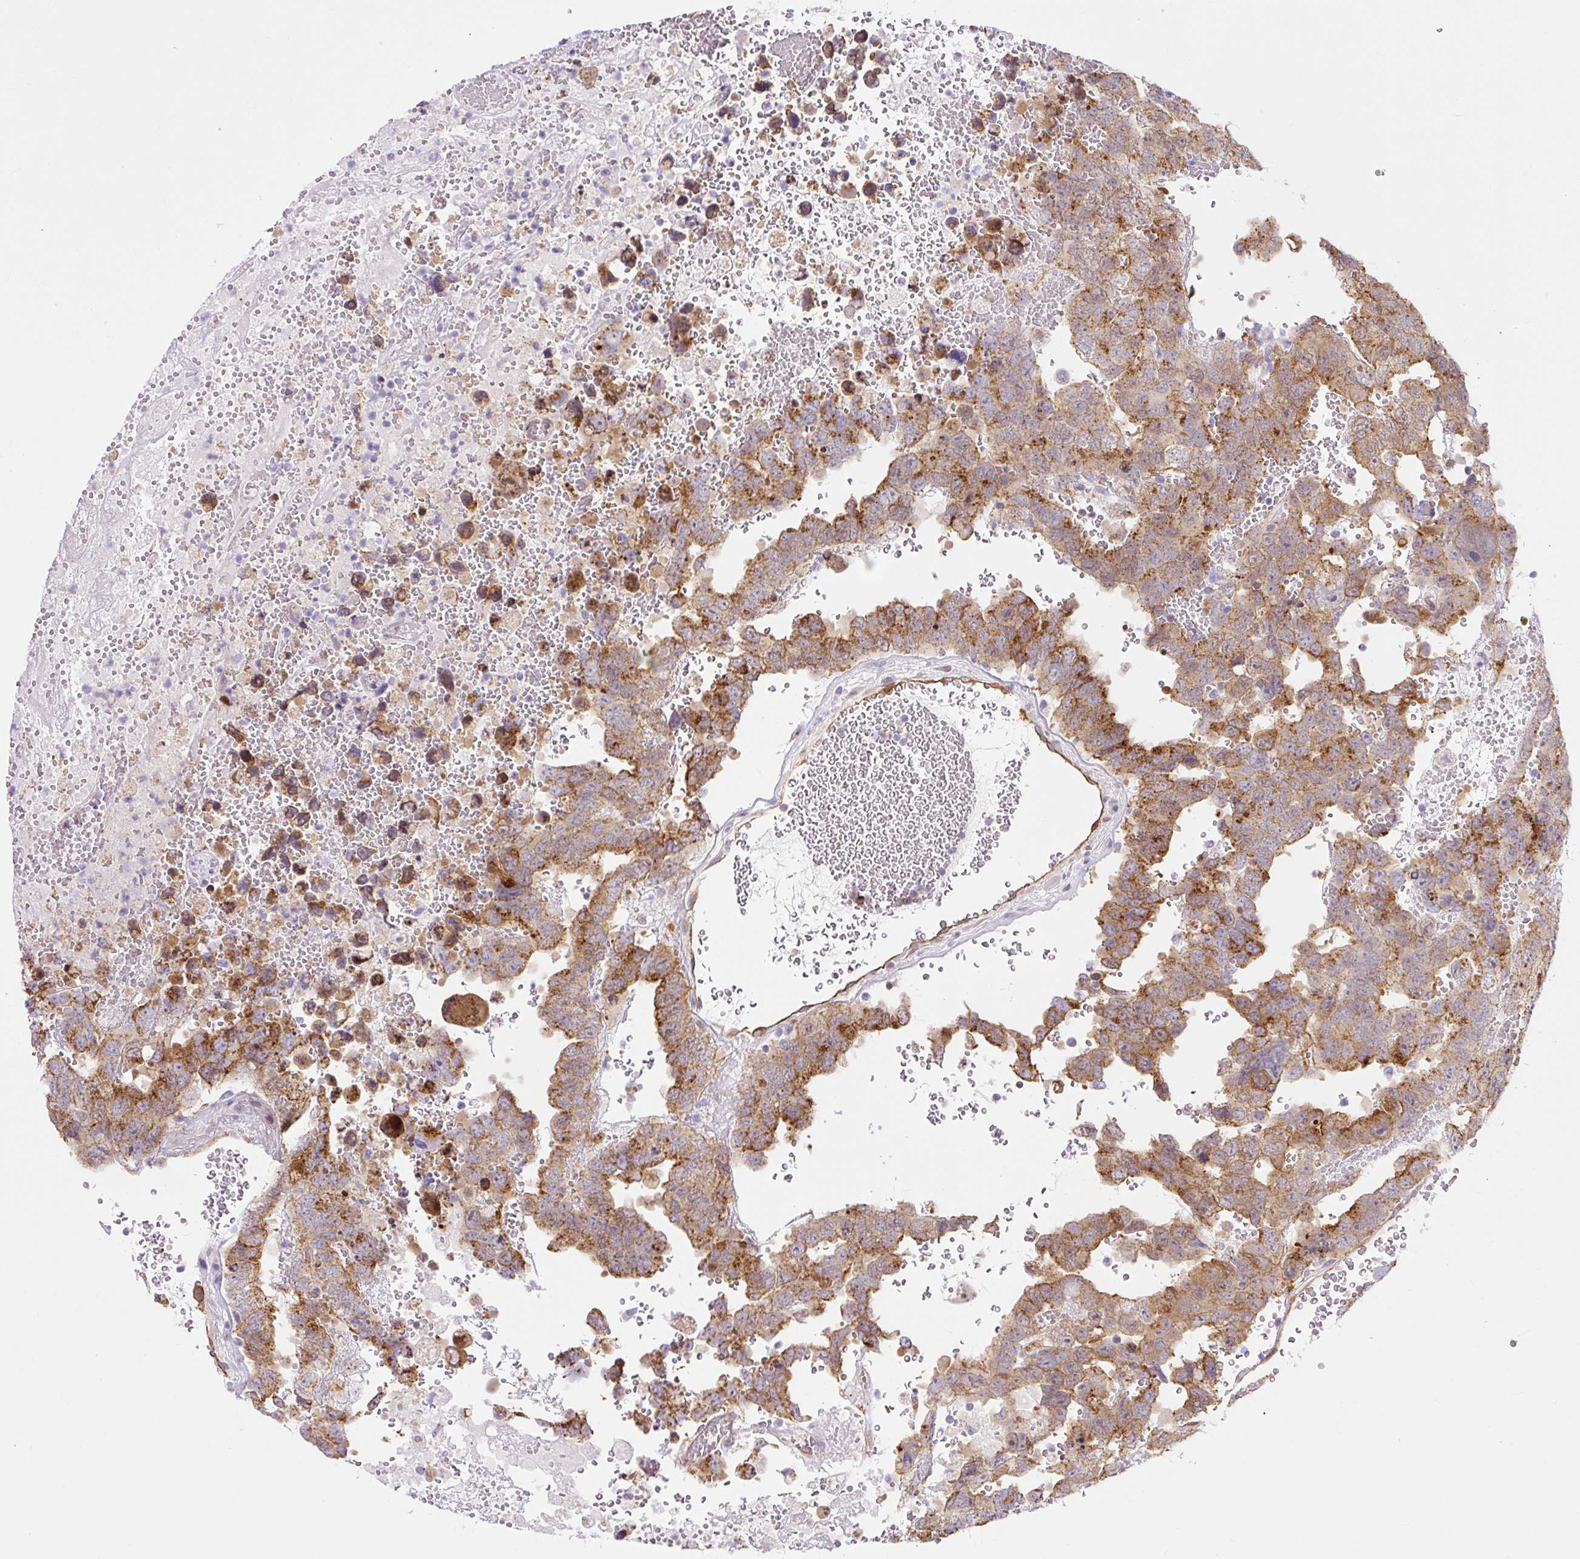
{"staining": {"intensity": "strong", "quantity": "25%-75%", "location": "cytoplasmic/membranous"}, "tissue": "testis cancer", "cell_type": "Tumor cells", "image_type": "cancer", "snomed": [{"axis": "morphology", "description": "Carcinoma, Embryonal, NOS"}, {"axis": "topography", "description": "Testis"}], "caption": "Testis cancer was stained to show a protein in brown. There is high levels of strong cytoplasmic/membranous positivity in approximately 25%-75% of tumor cells.", "gene": "HIP1R", "patient": {"sex": "male", "age": 45}}